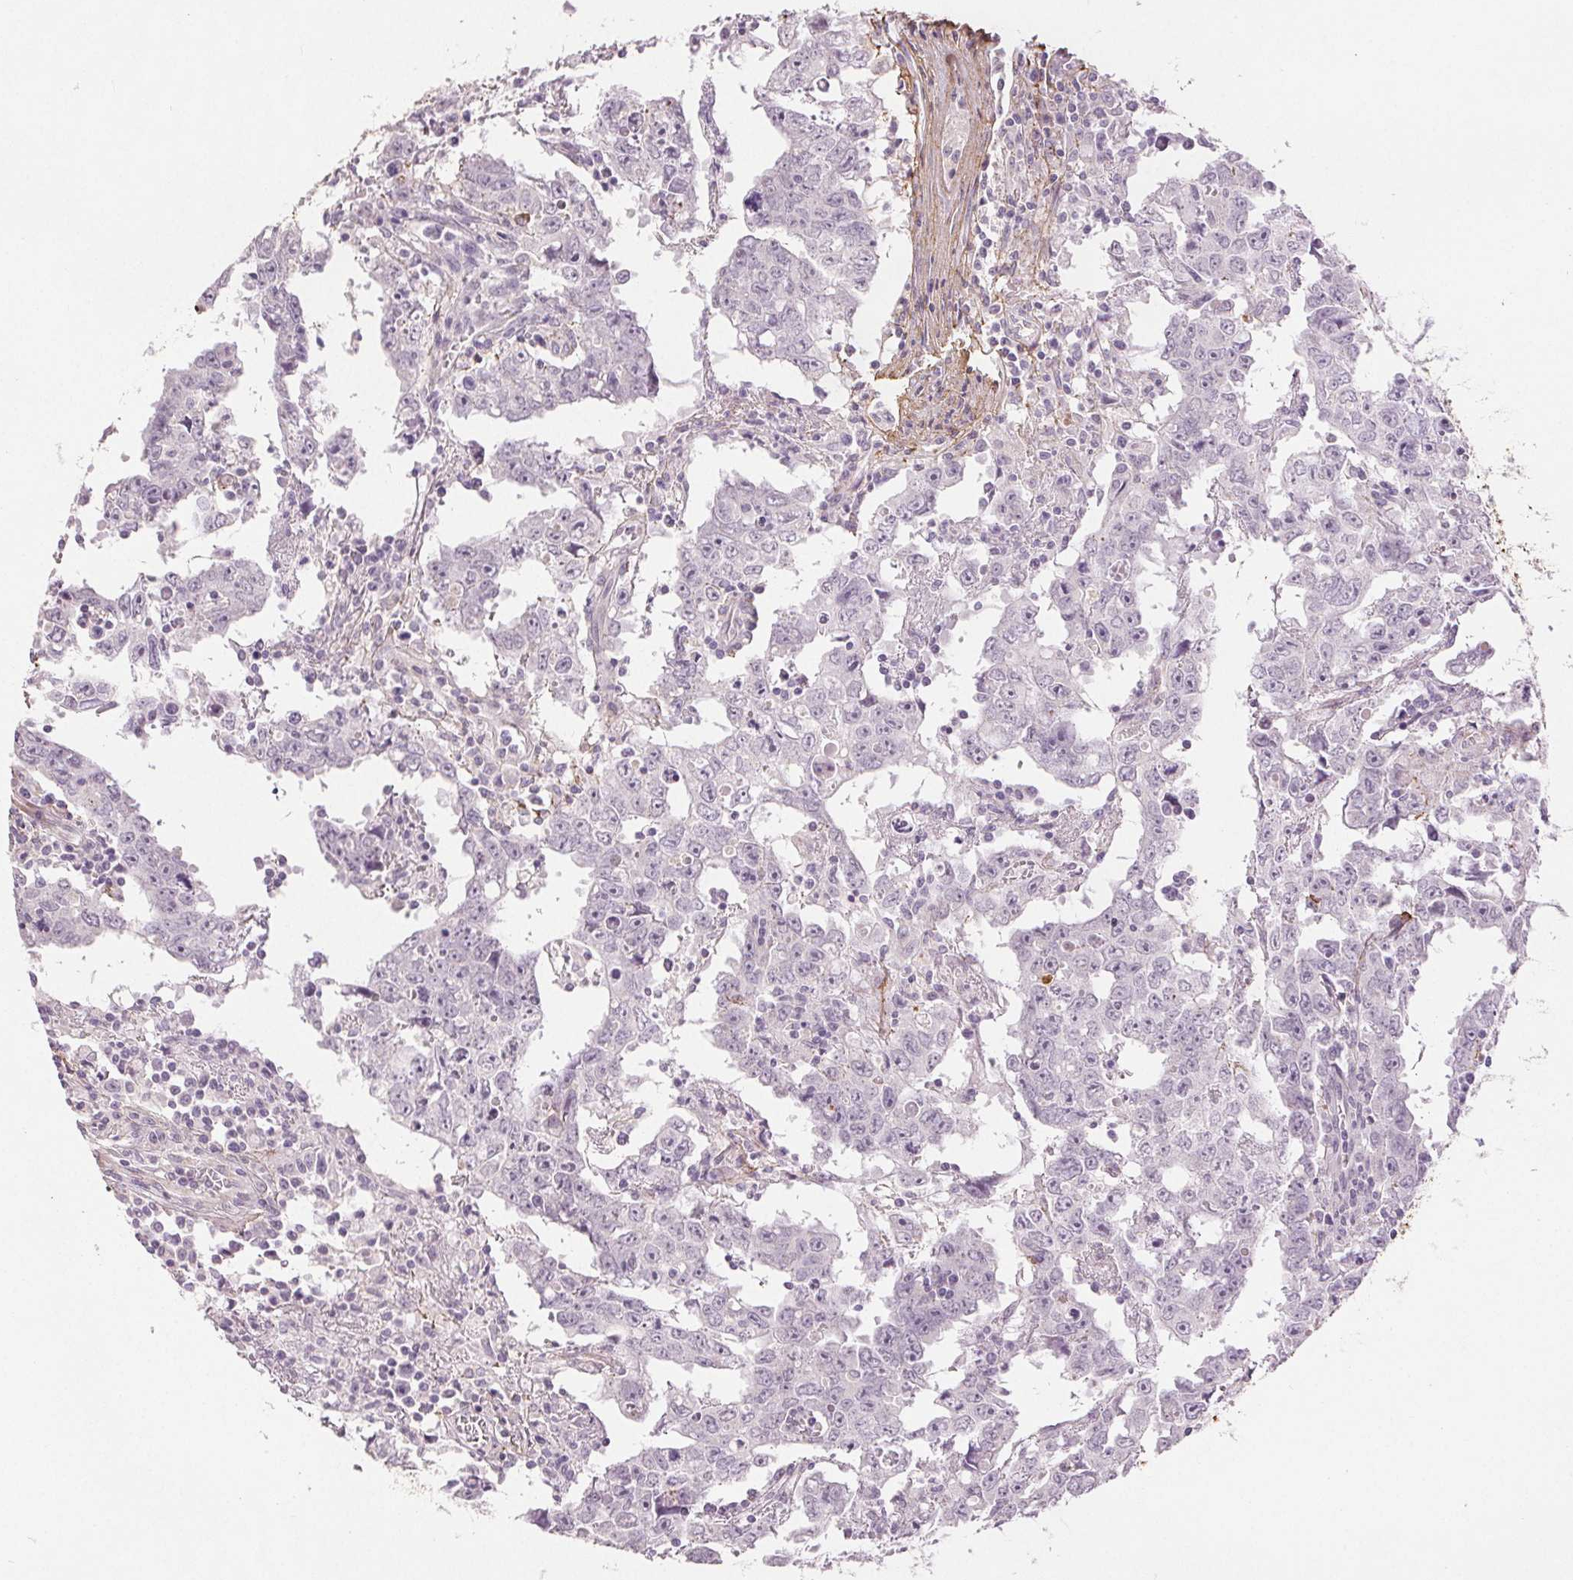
{"staining": {"intensity": "negative", "quantity": "none", "location": "none"}, "tissue": "testis cancer", "cell_type": "Tumor cells", "image_type": "cancer", "snomed": [{"axis": "morphology", "description": "Carcinoma, Embryonal, NOS"}, {"axis": "topography", "description": "Testis"}], "caption": "Embryonal carcinoma (testis) was stained to show a protein in brown. There is no significant staining in tumor cells.", "gene": "FBN1", "patient": {"sex": "male", "age": 22}}